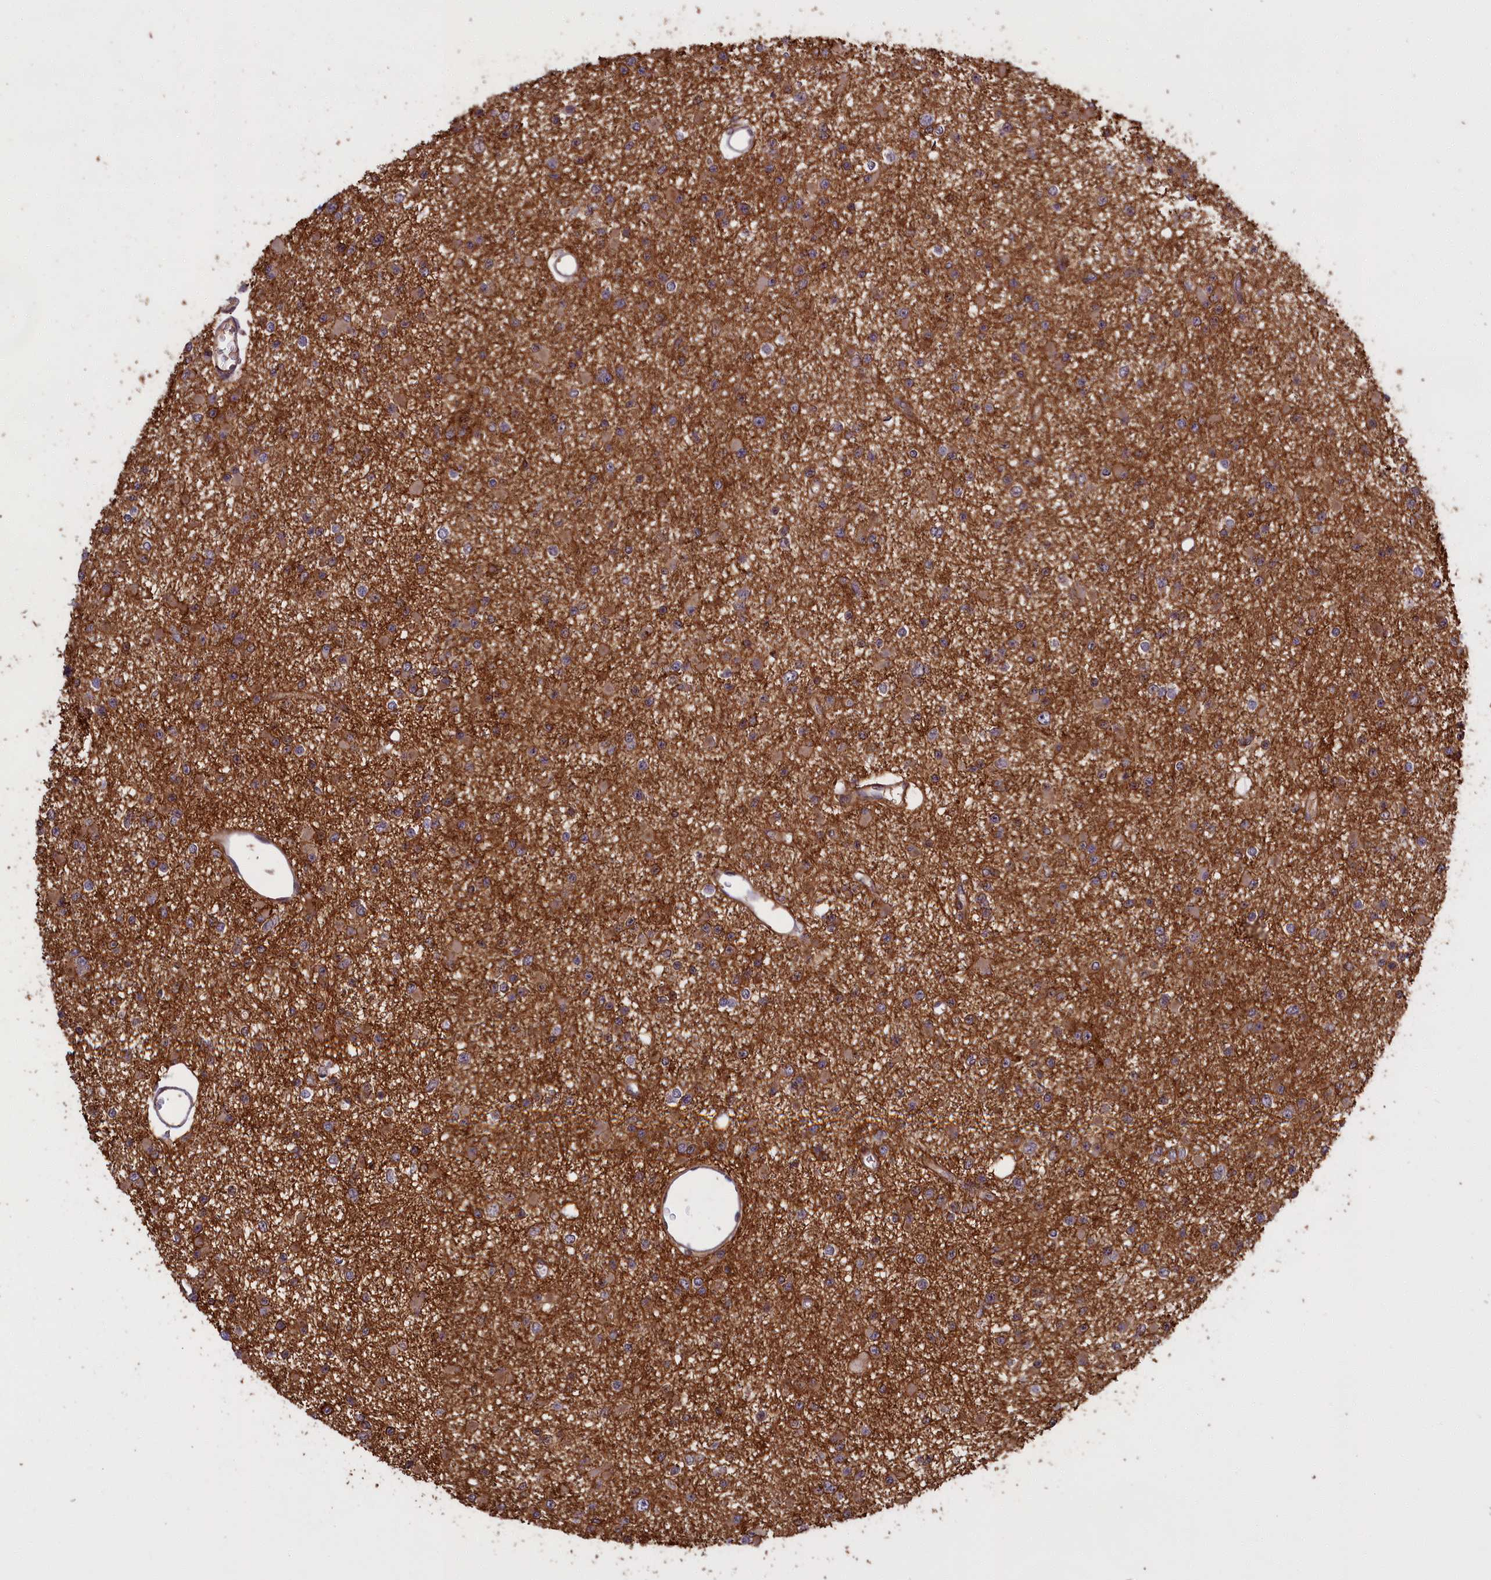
{"staining": {"intensity": "moderate", "quantity": ">75%", "location": "cytoplasmic/membranous"}, "tissue": "glioma", "cell_type": "Tumor cells", "image_type": "cancer", "snomed": [{"axis": "morphology", "description": "Glioma, malignant, Low grade"}, {"axis": "topography", "description": "Brain"}], "caption": "Immunohistochemical staining of human malignant glioma (low-grade) exhibits medium levels of moderate cytoplasmic/membranous staining in about >75% of tumor cells. The staining was performed using DAB, with brown indicating positive protein expression. Nuclei are stained blue with hematoxylin.", "gene": "DENND1B", "patient": {"sex": "female", "age": 22}}